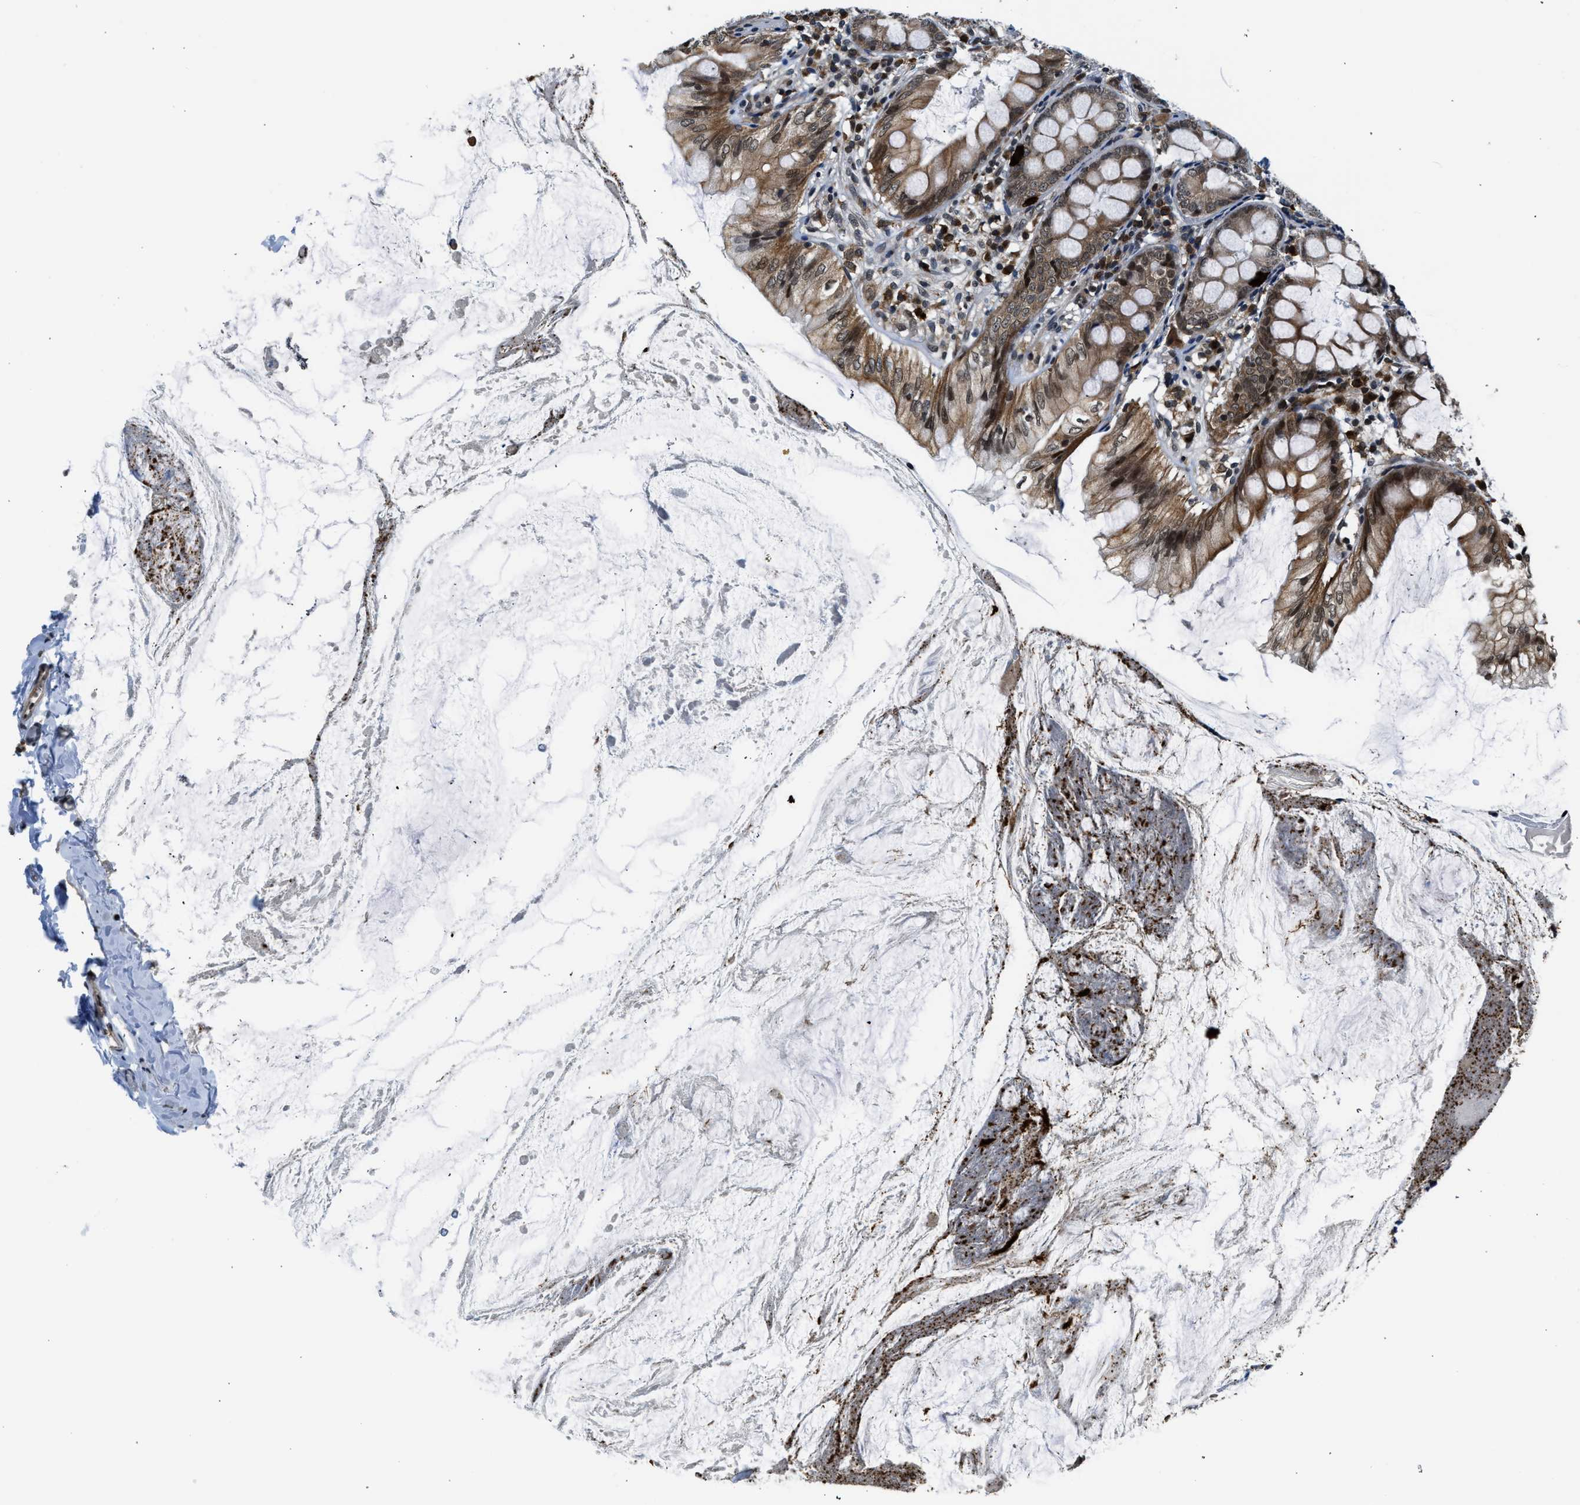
{"staining": {"intensity": "moderate", "quantity": "25%-75%", "location": "cytoplasmic/membranous,nuclear"}, "tissue": "appendix", "cell_type": "Glandular cells", "image_type": "normal", "snomed": [{"axis": "morphology", "description": "Normal tissue, NOS"}, {"axis": "topography", "description": "Appendix"}], "caption": "Protein staining of normal appendix demonstrates moderate cytoplasmic/membranous,nuclear positivity in approximately 25%-75% of glandular cells. Nuclei are stained in blue.", "gene": "RETREG3", "patient": {"sex": "female", "age": 77}}